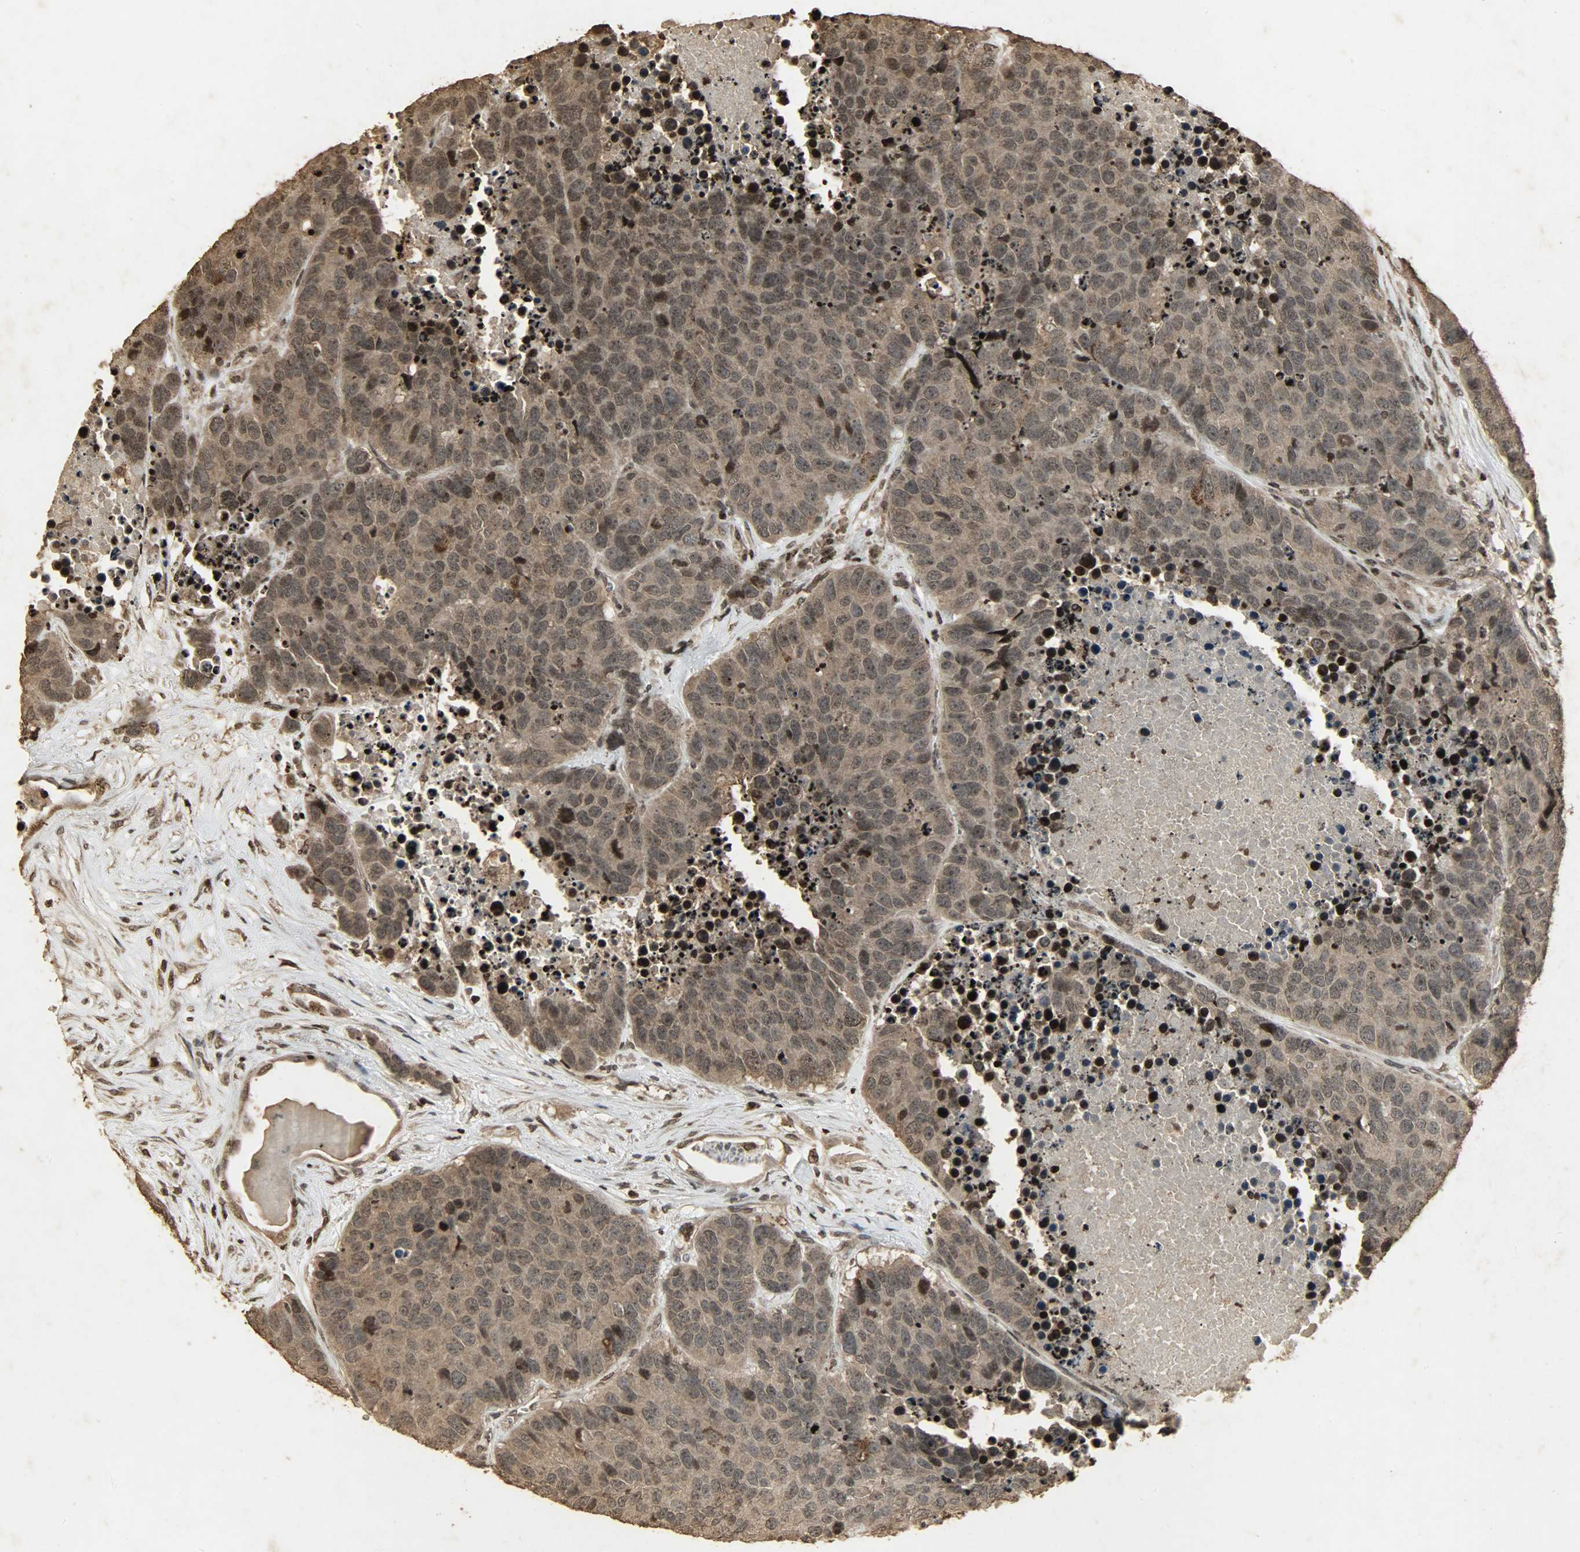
{"staining": {"intensity": "moderate", "quantity": ">75%", "location": "cytoplasmic/membranous,nuclear"}, "tissue": "carcinoid", "cell_type": "Tumor cells", "image_type": "cancer", "snomed": [{"axis": "morphology", "description": "Carcinoid, malignant, NOS"}, {"axis": "topography", "description": "Lung"}], "caption": "Immunohistochemical staining of human malignant carcinoid shows medium levels of moderate cytoplasmic/membranous and nuclear protein staining in approximately >75% of tumor cells.", "gene": "PPP3R1", "patient": {"sex": "male", "age": 60}}